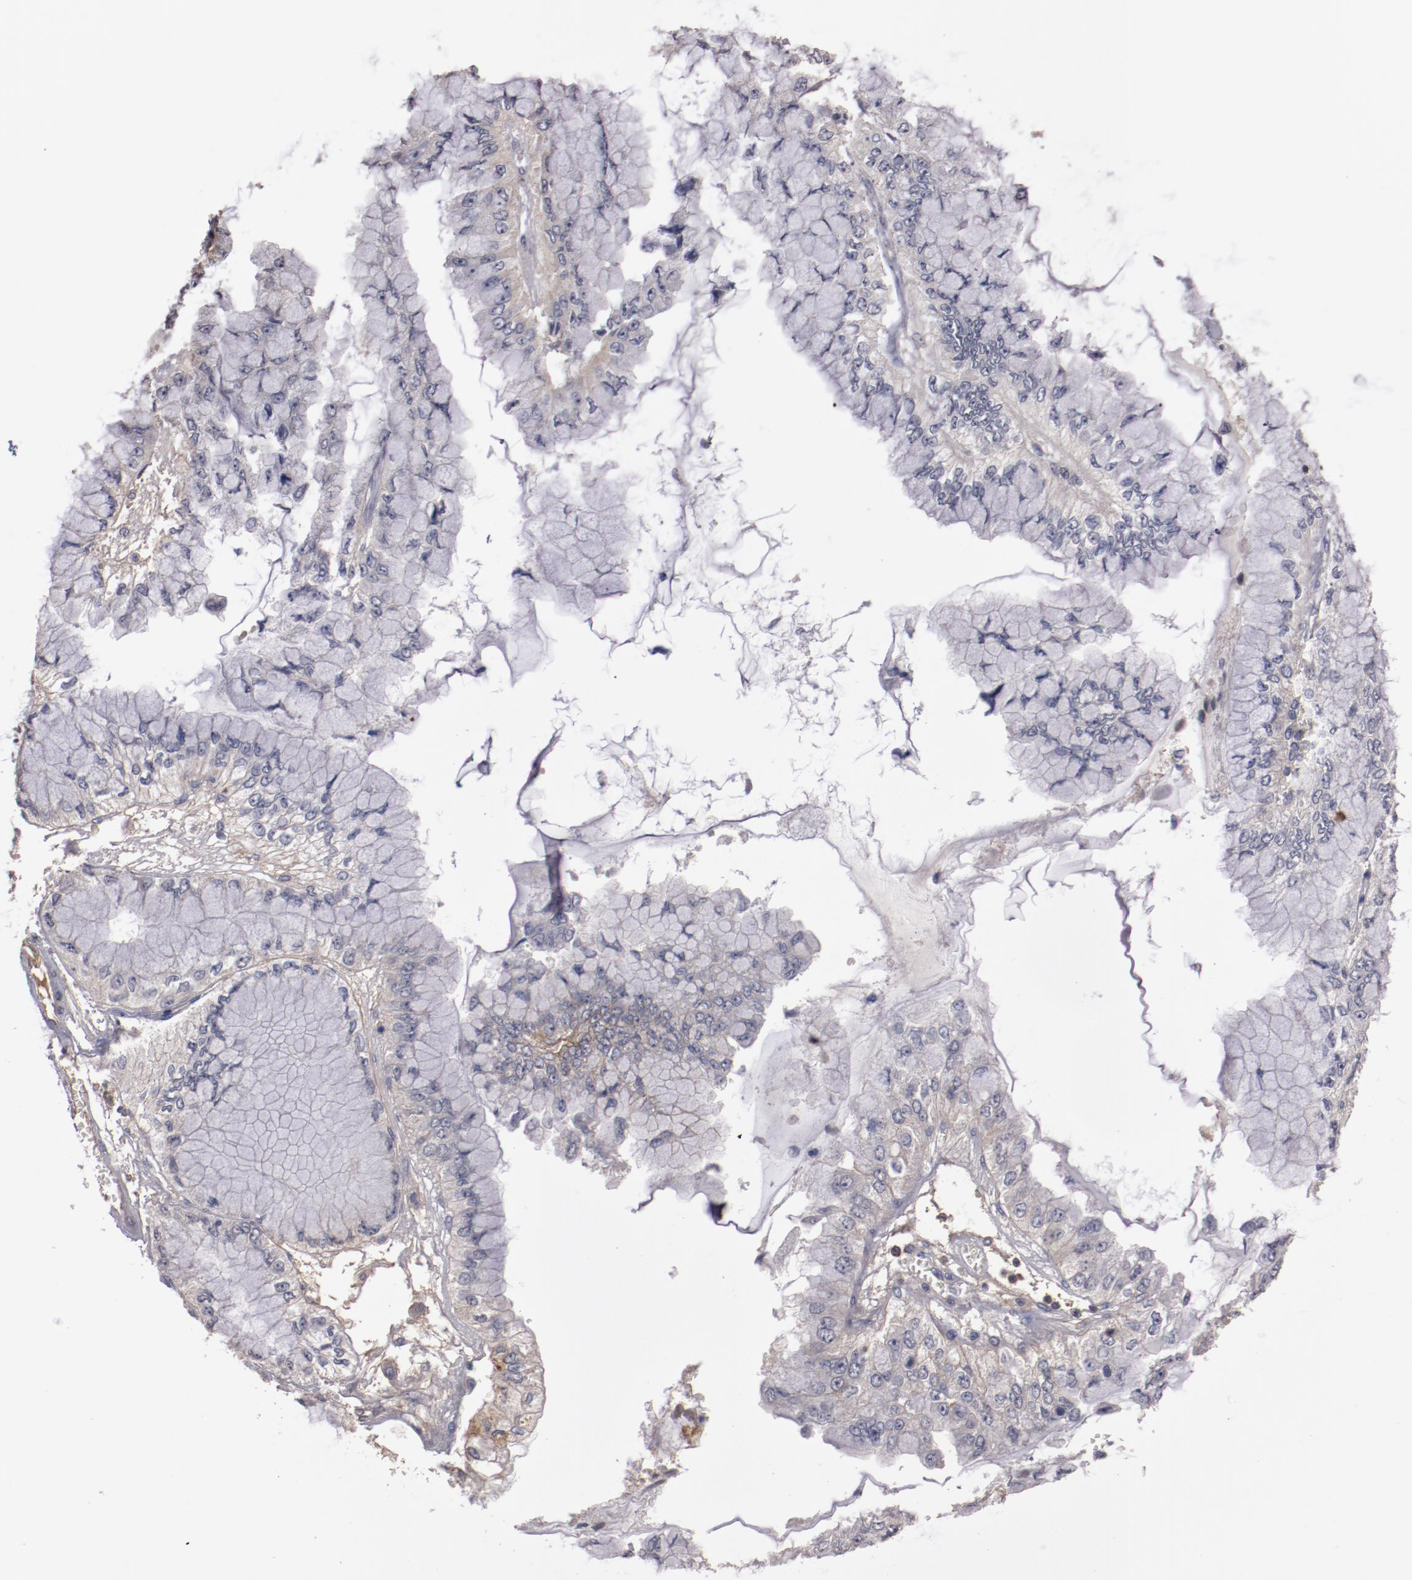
{"staining": {"intensity": "negative", "quantity": "none", "location": "none"}, "tissue": "liver cancer", "cell_type": "Tumor cells", "image_type": "cancer", "snomed": [{"axis": "morphology", "description": "Cholangiocarcinoma"}, {"axis": "topography", "description": "Liver"}], "caption": "Immunohistochemical staining of liver cancer (cholangiocarcinoma) reveals no significant positivity in tumor cells.", "gene": "MBL2", "patient": {"sex": "female", "age": 79}}